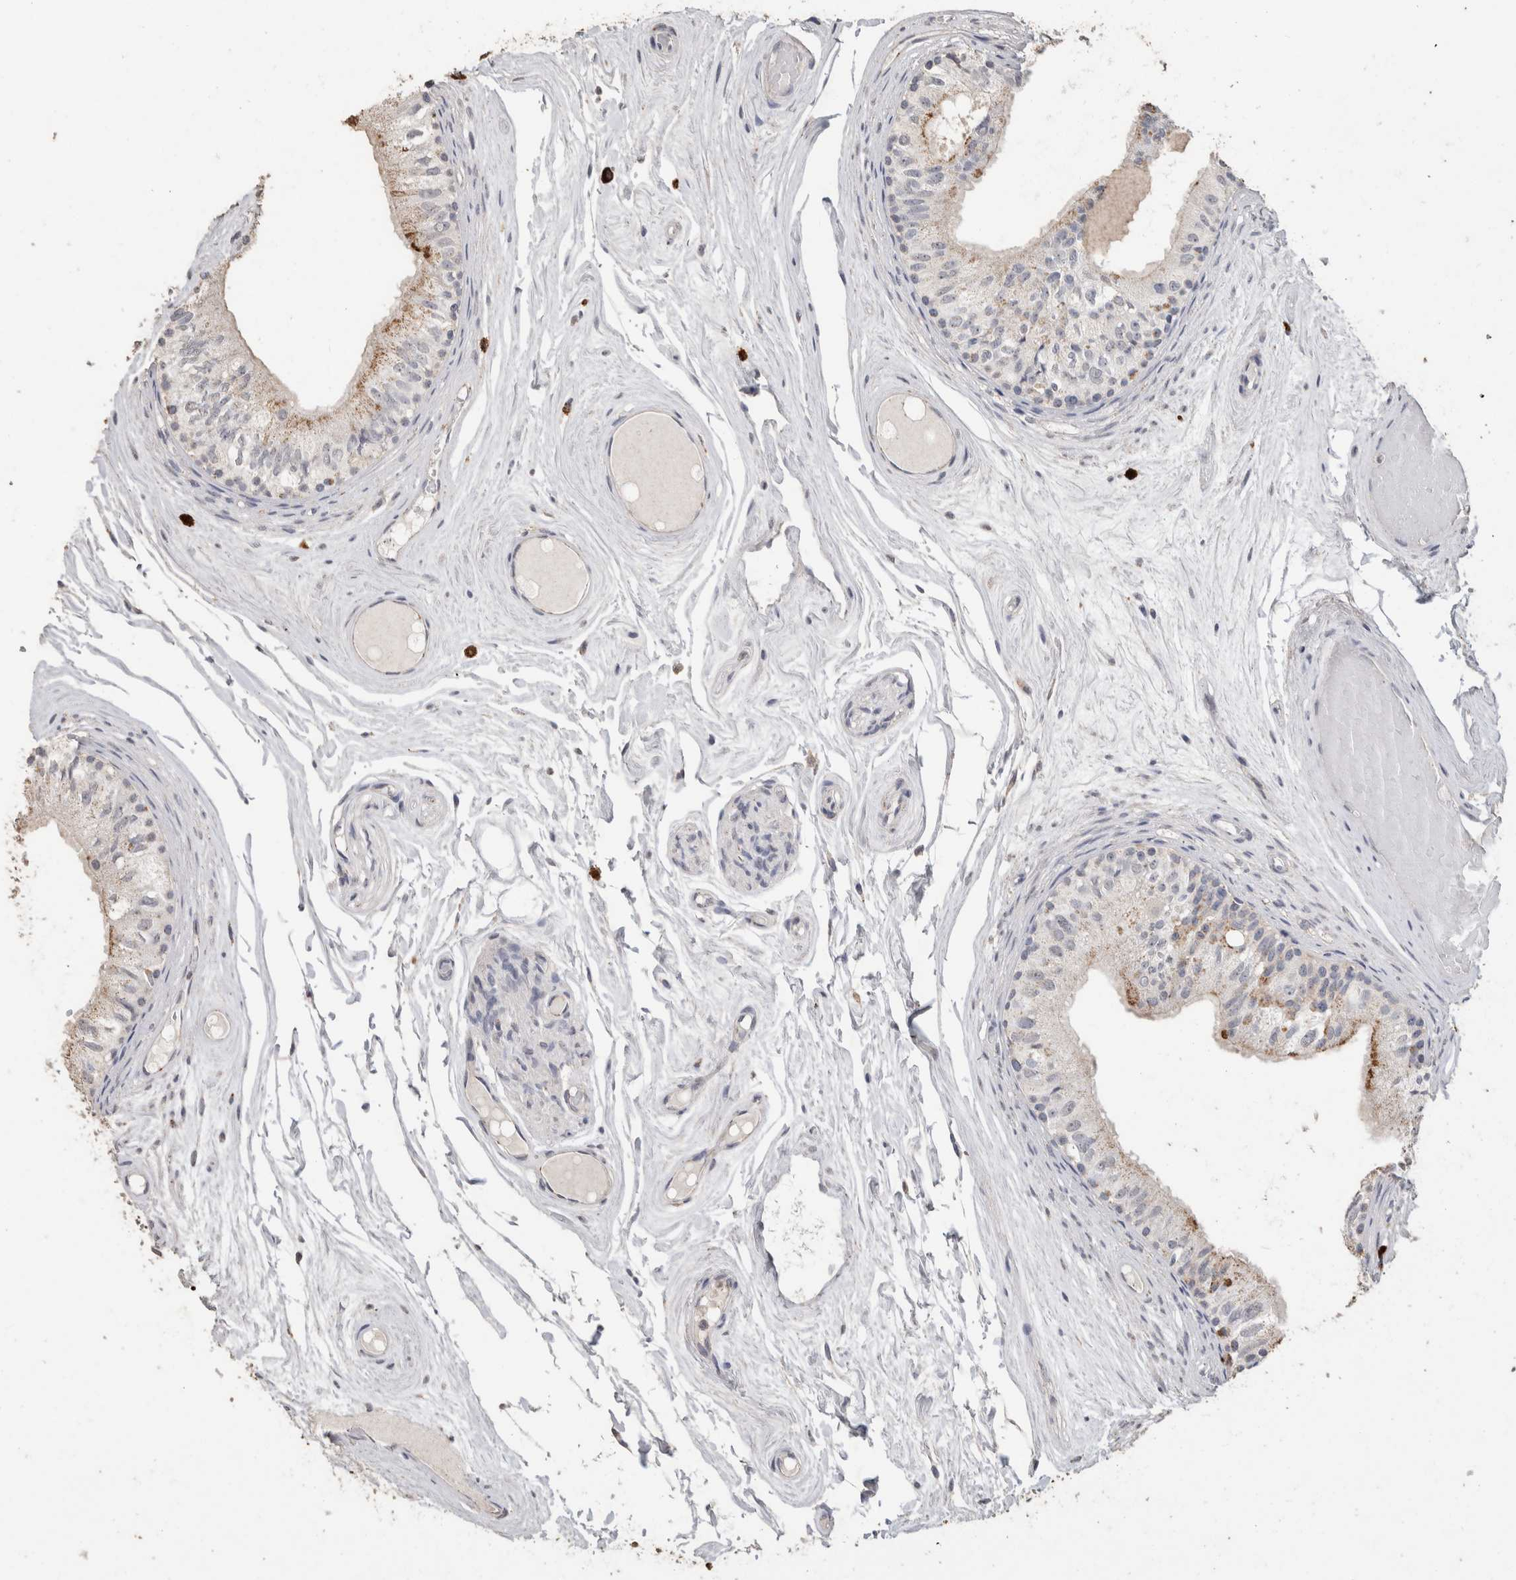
{"staining": {"intensity": "moderate", "quantity": "25%-75%", "location": "cytoplasmic/membranous"}, "tissue": "epididymis", "cell_type": "Glandular cells", "image_type": "normal", "snomed": [{"axis": "morphology", "description": "Normal tissue, NOS"}, {"axis": "topography", "description": "Epididymis"}], "caption": "IHC photomicrograph of unremarkable epididymis: epididymis stained using immunohistochemistry (IHC) displays medium levels of moderate protein expression localized specifically in the cytoplasmic/membranous of glandular cells, appearing as a cytoplasmic/membranous brown color.", "gene": "ARSA", "patient": {"sex": "male", "age": 79}}